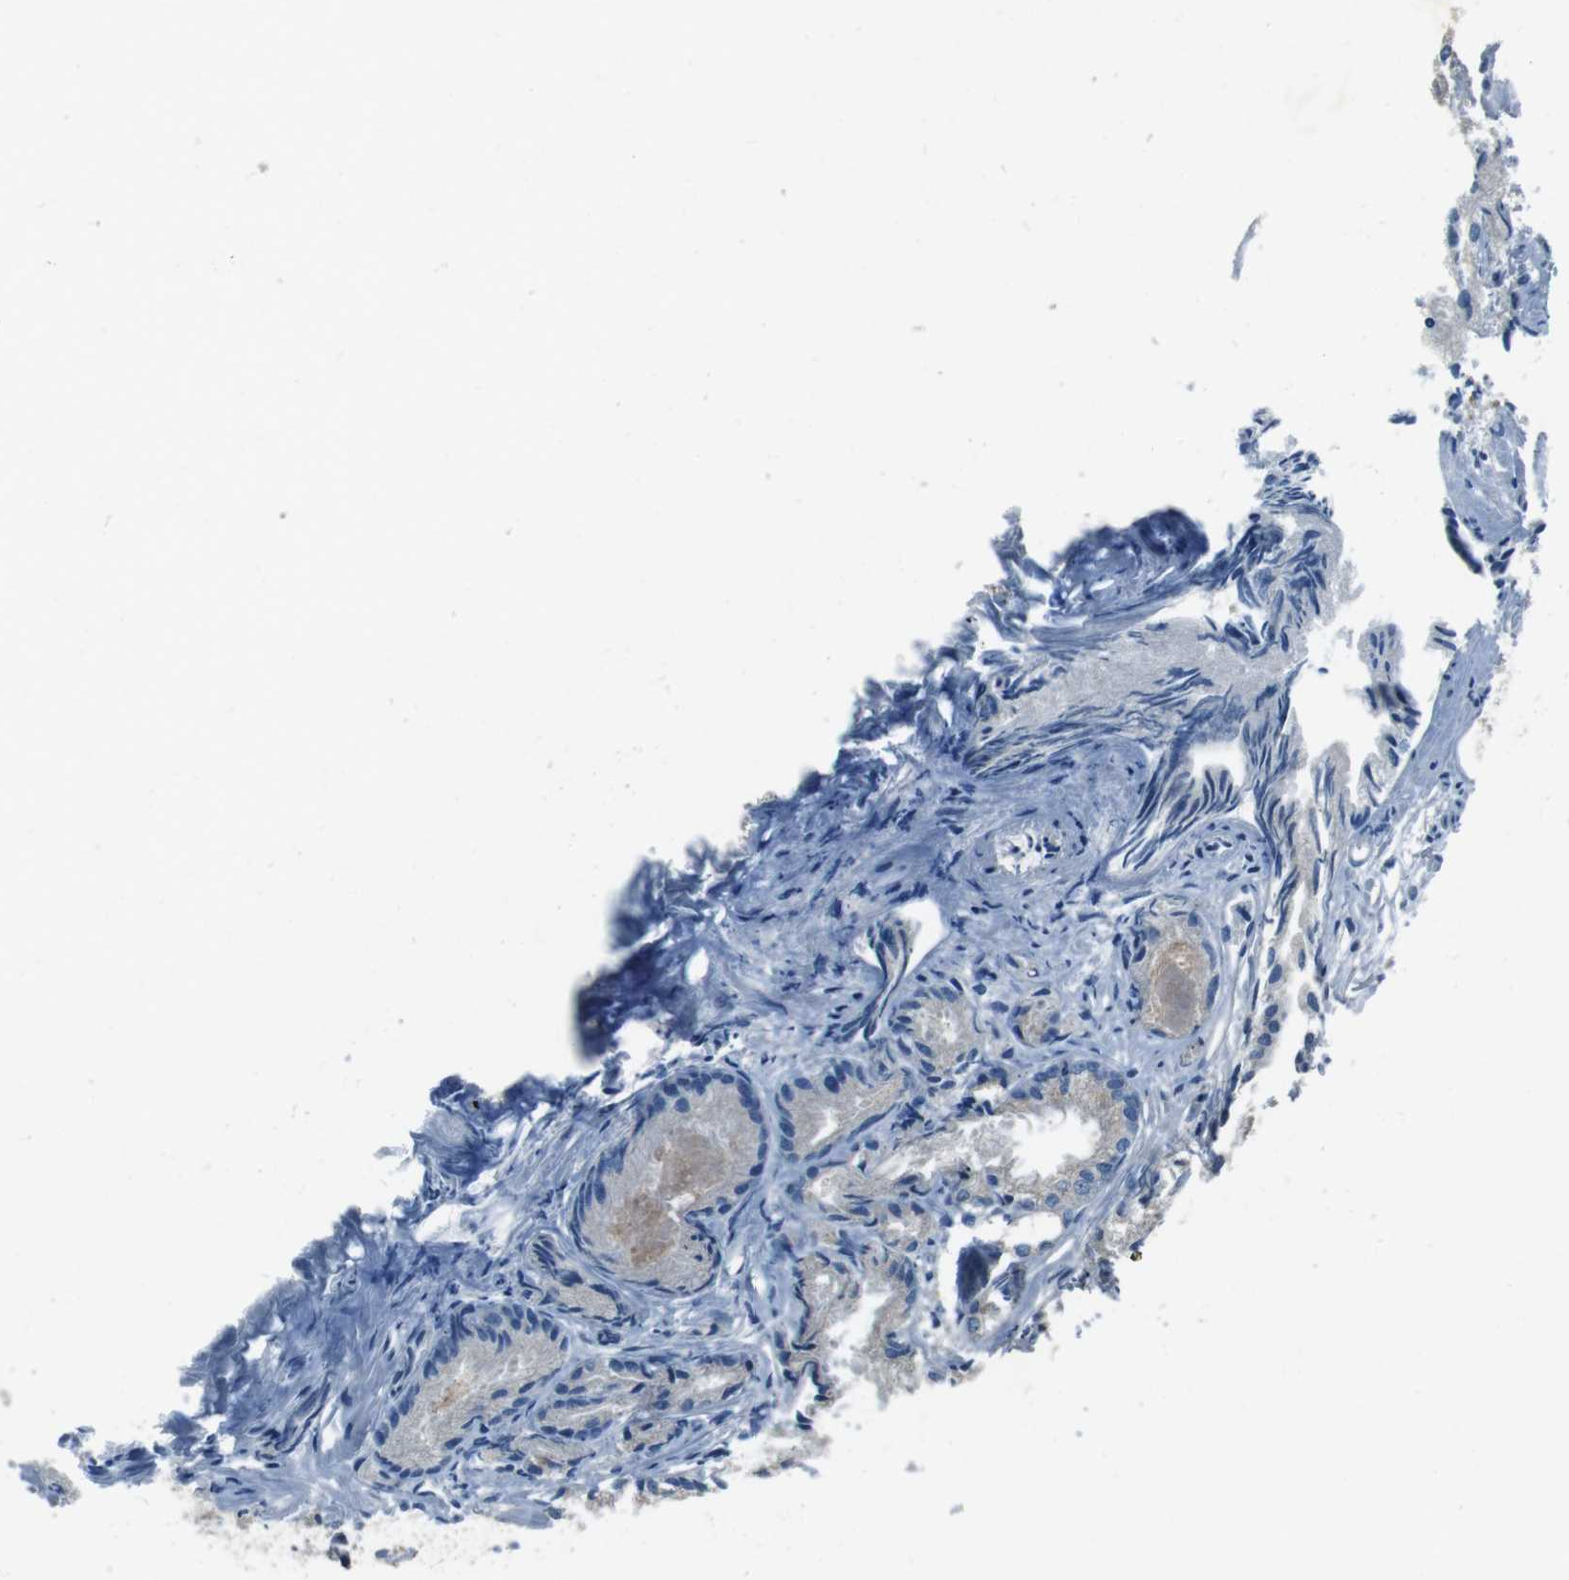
{"staining": {"intensity": "negative", "quantity": "none", "location": "none"}, "tissue": "prostate cancer", "cell_type": "Tumor cells", "image_type": "cancer", "snomed": [{"axis": "morphology", "description": "Adenocarcinoma, Low grade"}, {"axis": "topography", "description": "Prostate"}], "caption": "Prostate low-grade adenocarcinoma was stained to show a protein in brown. There is no significant positivity in tumor cells.", "gene": "MFAP3", "patient": {"sex": "male", "age": 72}}